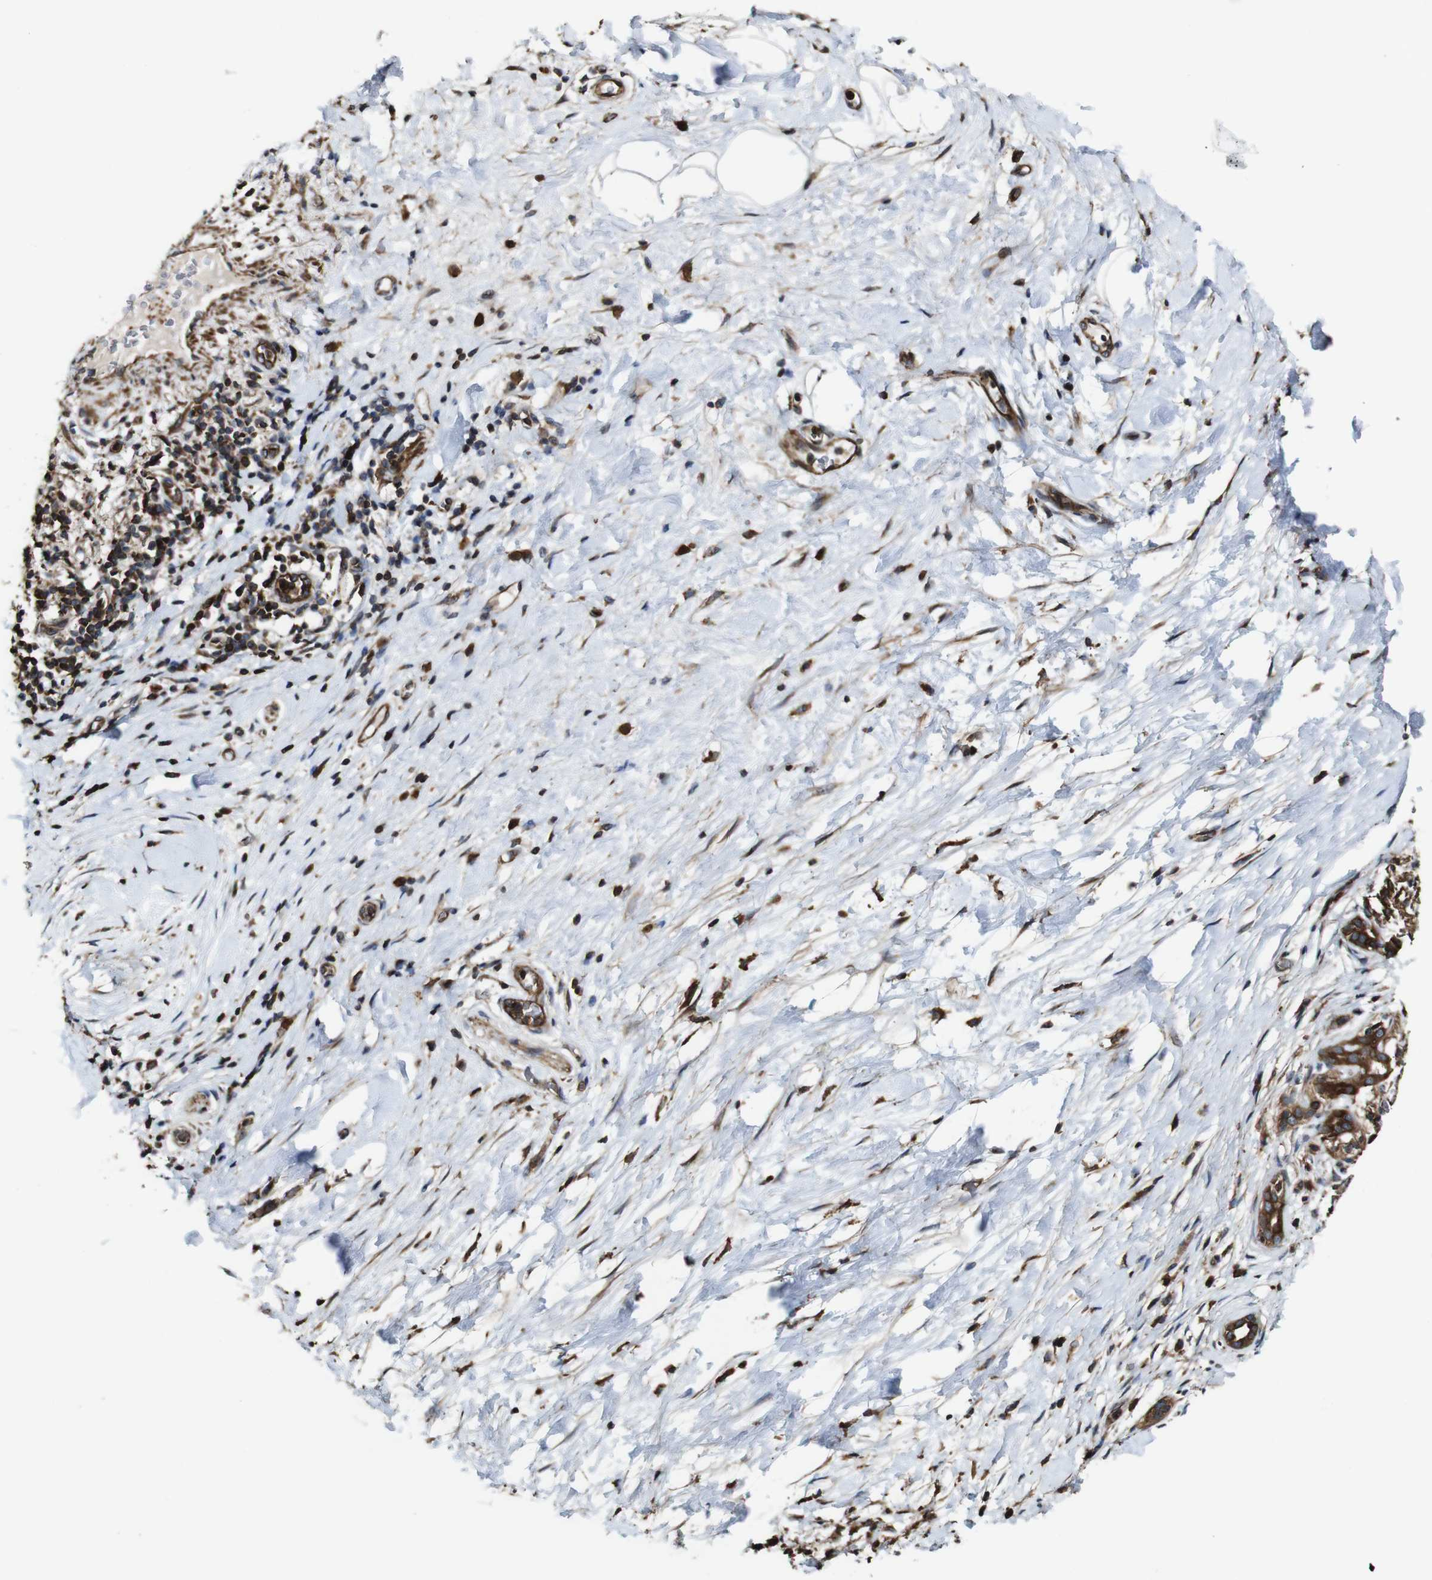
{"staining": {"intensity": "strong", "quantity": ">75%", "location": "cytoplasmic/membranous"}, "tissue": "pancreatic cancer", "cell_type": "Tumor cells", "image_type": "cancer", "snomed": [{"axis": "morphology", "description": "Adenocarcinoma, NOS"}, {"axis": "topography", "description": "Pancreas"}], "caption": "Tumor cells demonstrate high levels of strong cytoplasmic/membranous staining in about >75% of cells in human adenocarcinoma (pancreatic).", "gene": "TNIK", "patient": {"sex": "male", "age": 55}}